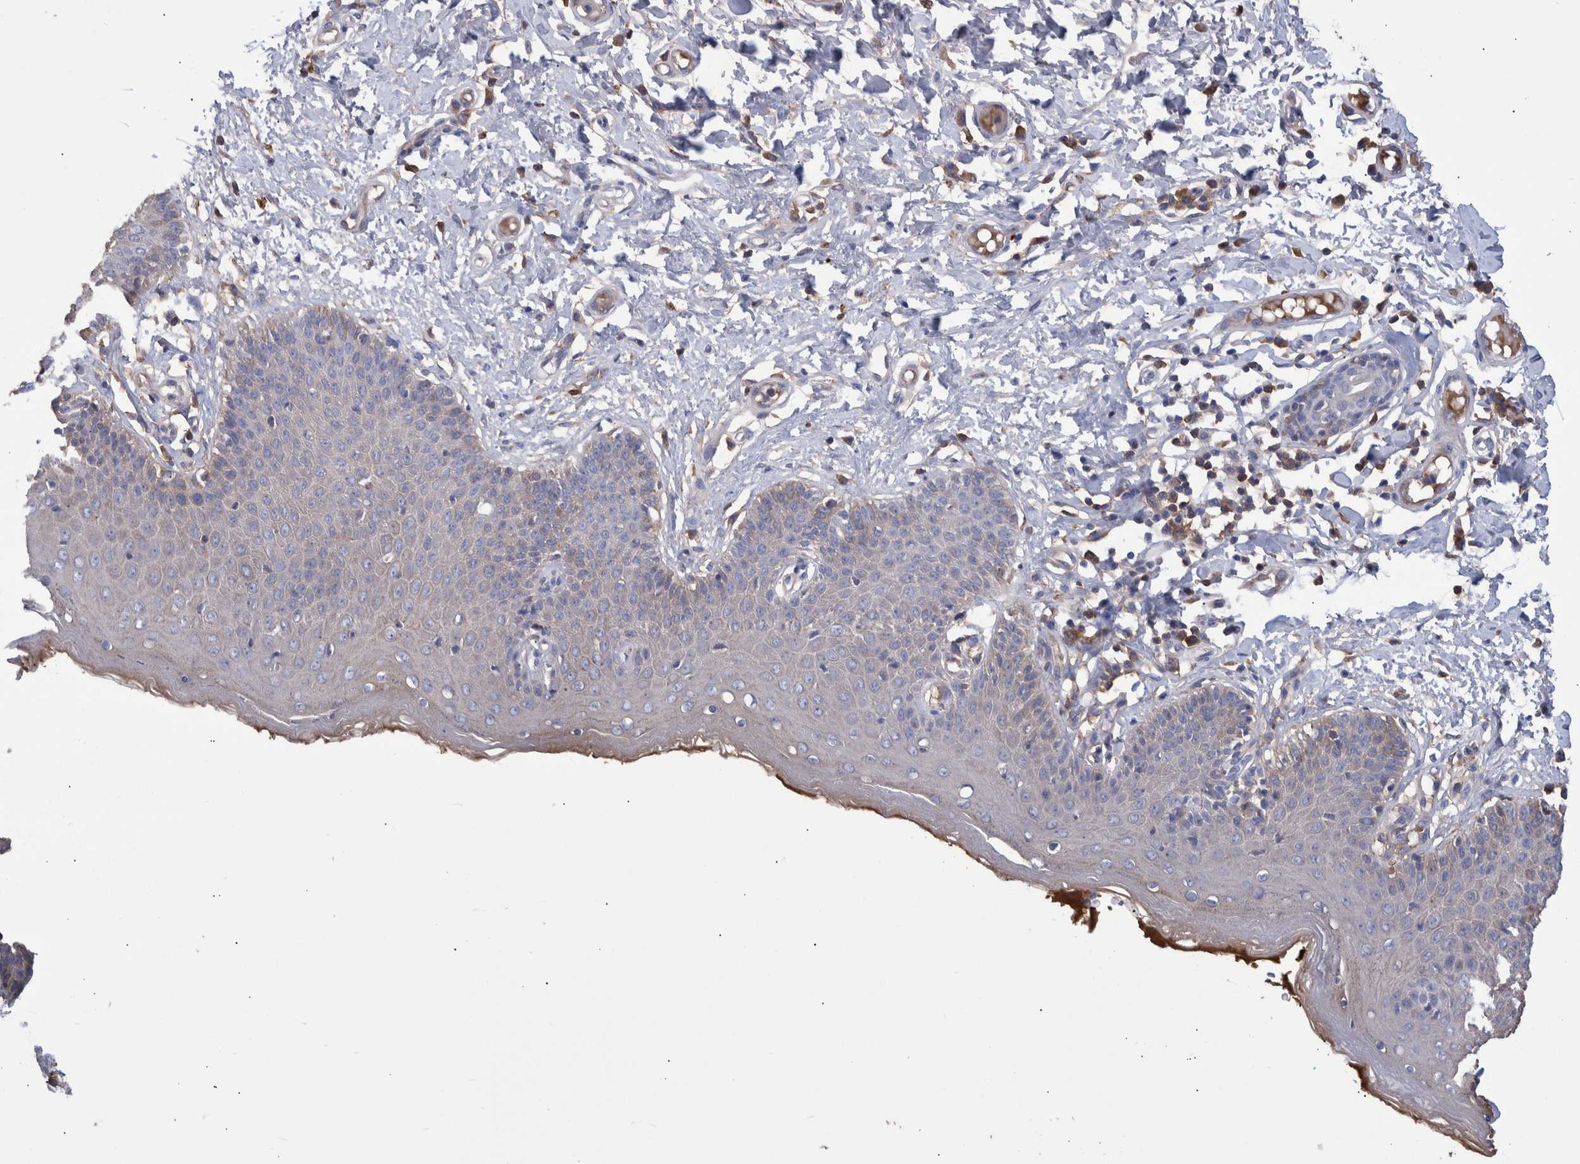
{"staining": {"intensity": "weak", "quantity": "<25%", "location": "cytoplasmic/membranous"}, "tissue": "skin", "cell_type": "Epidermal cells", "image_type": "normal", "snomed": [{"axis": "morphology", "description": "Normal tissue, NOS"}, {"axis": "topography", "description": "Vulva"}], "caption": "DAB (3,3'-diaminobenzidine) immunohistochemical staining of unremarkable skin reveals no significant positivity in epidermal cells. (Immunohistochemistry (ihc), brightfield microscopy, high magnification).", "gene": "DLL4", "patient": {"sex": "female", "age": 66}}